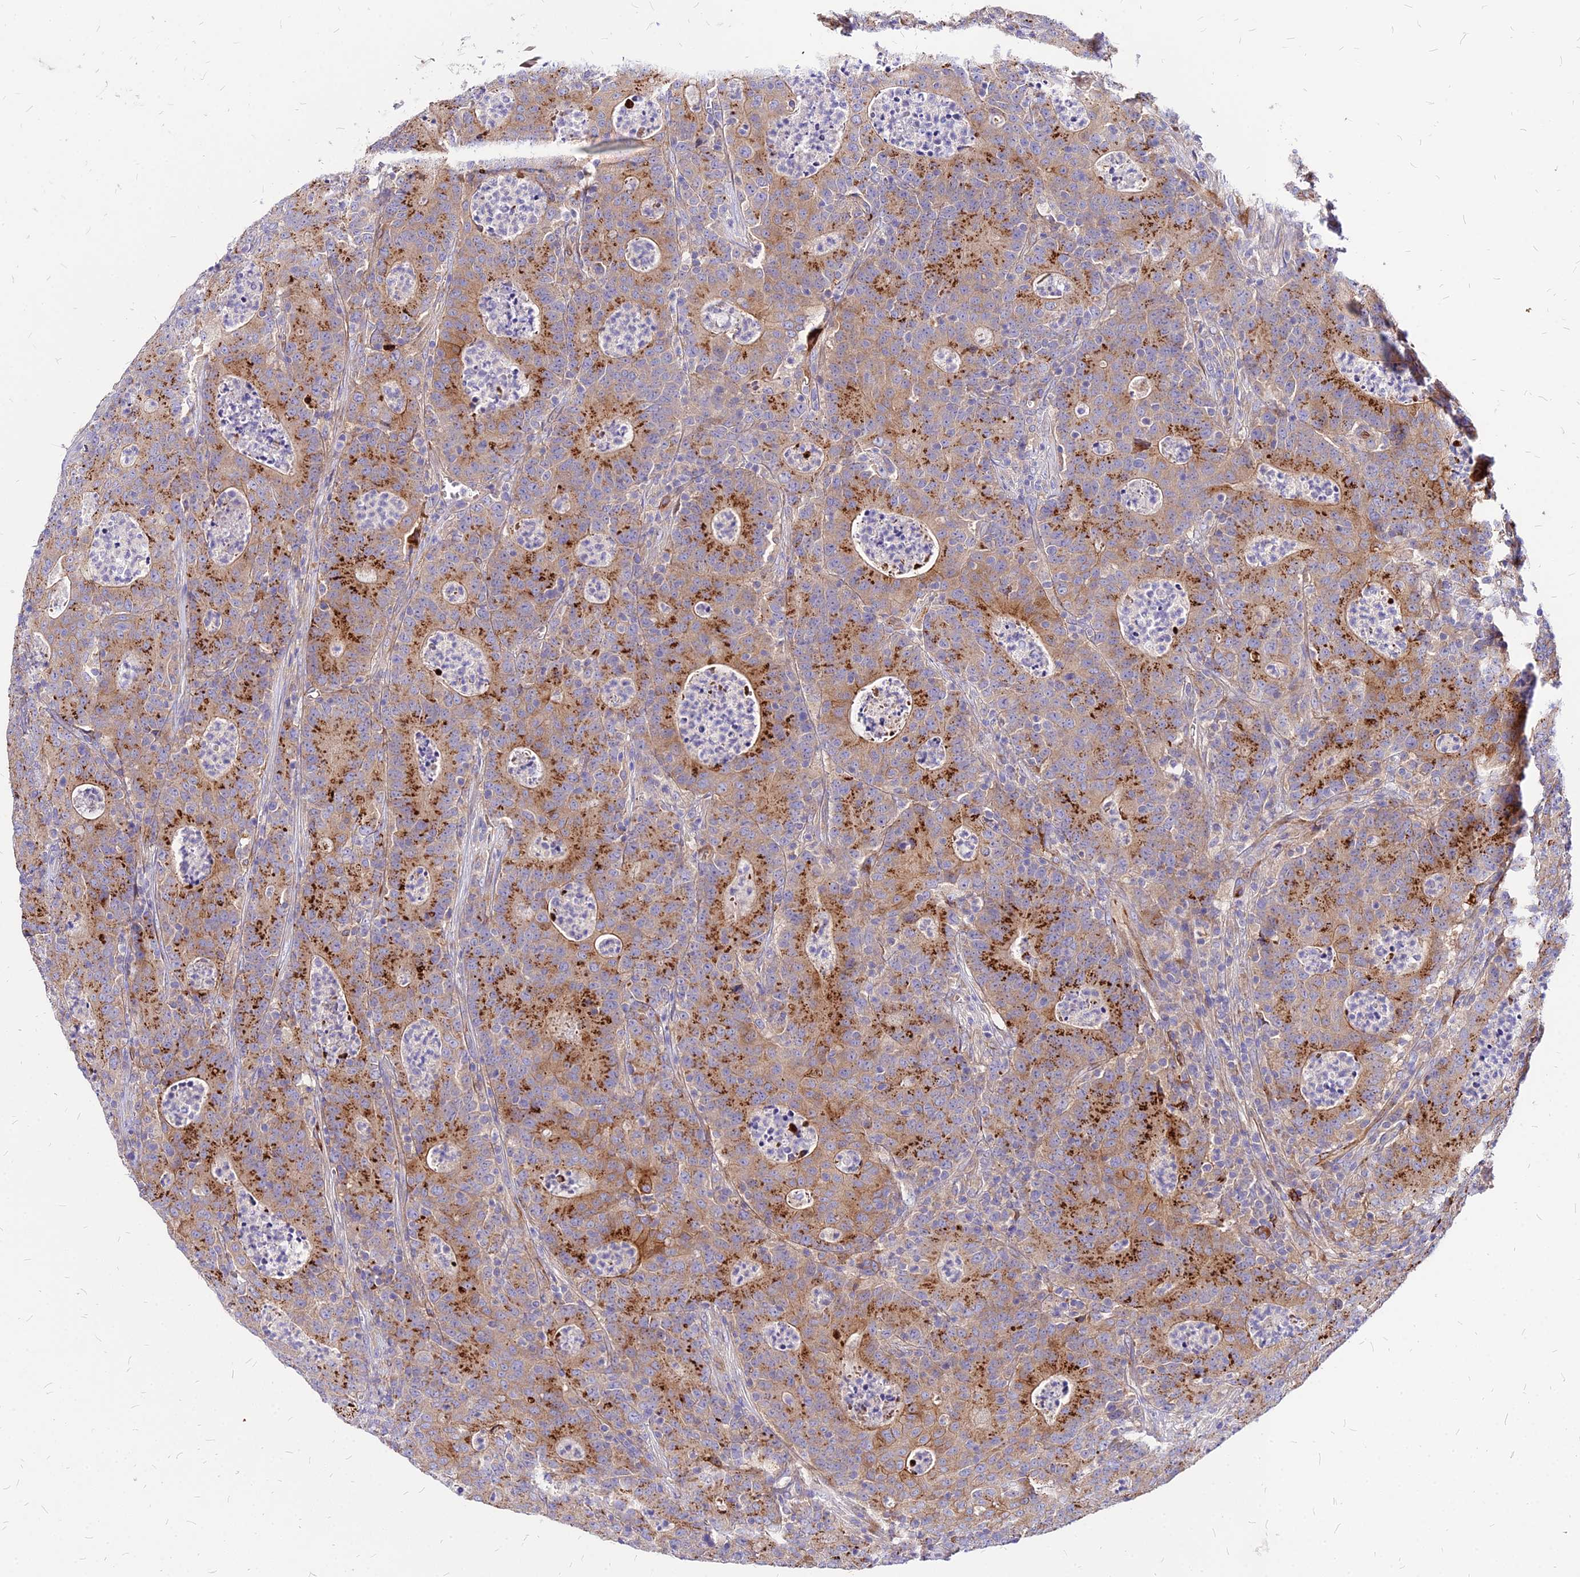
{"staining": {"intensity": "strong", "quantity": "25%-75%", "location": "cytoplasmic/membranous"}, "tissue": "colorectal cancer", "cell_type": "Tumor cells", "image_type": "cancer", "snomed": [{"axis": "morphology", "description": "Adenocarcinoma, NOS"}, {"axis": "topography", "description": "Colon"}], "caption": "There is high levels of strong cytoplasmic/membranous expression in tumor cells of colorectal adenocarcinoma, as demonstrated by immunohistochemical staining (brown color).", "gene": "COMMD10", "patient": {"sex": "male", "age": 83}}